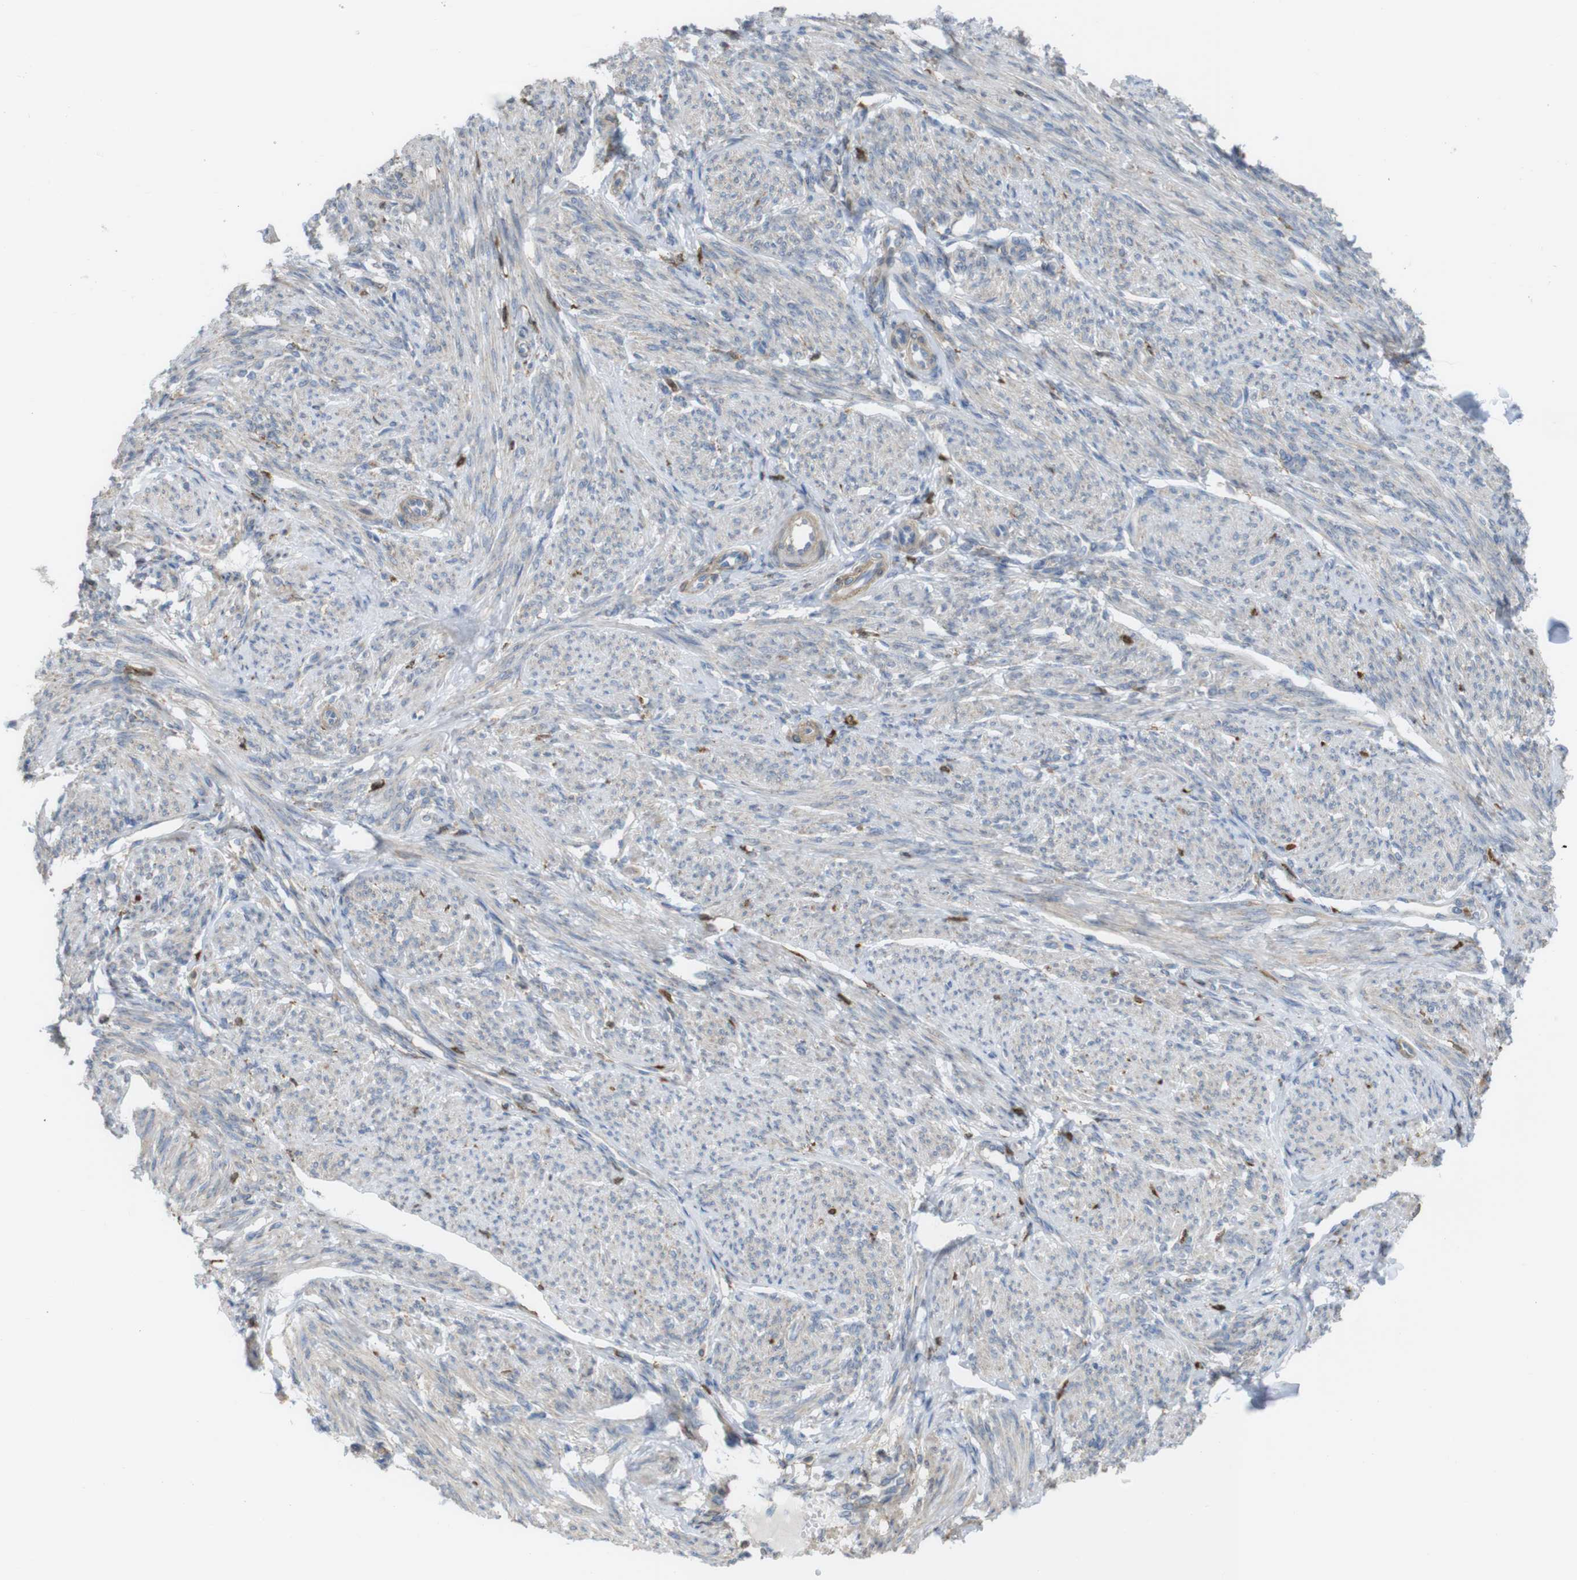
{"staining": {"intensity": "weak", "quantity": "<25%", "location": "cytoplasmic/membranous"}, "tissue": "smooth muscle", "cell_type": "Smooth muscle cells", "image_type": "normal", "snomed": [{"axis": "morphology", "description": "Normal tissue, NOS"}, {"axis": "topography", "description": "Smooth muscle"}], "caption": "IHC image of unremarkable smooth muscle: smooth muscle stained with DAB (3,3'-diaminobenzidine) exhibits no significant protein staining in smooth muscle cells. (Brightfield microscopy of DAB (3,3'-diaminobenzidine) immunohistochemistry (IHC) at high magnification).", "gene": "PRKCD", "patient": {"sex": "female", "age": 65}}